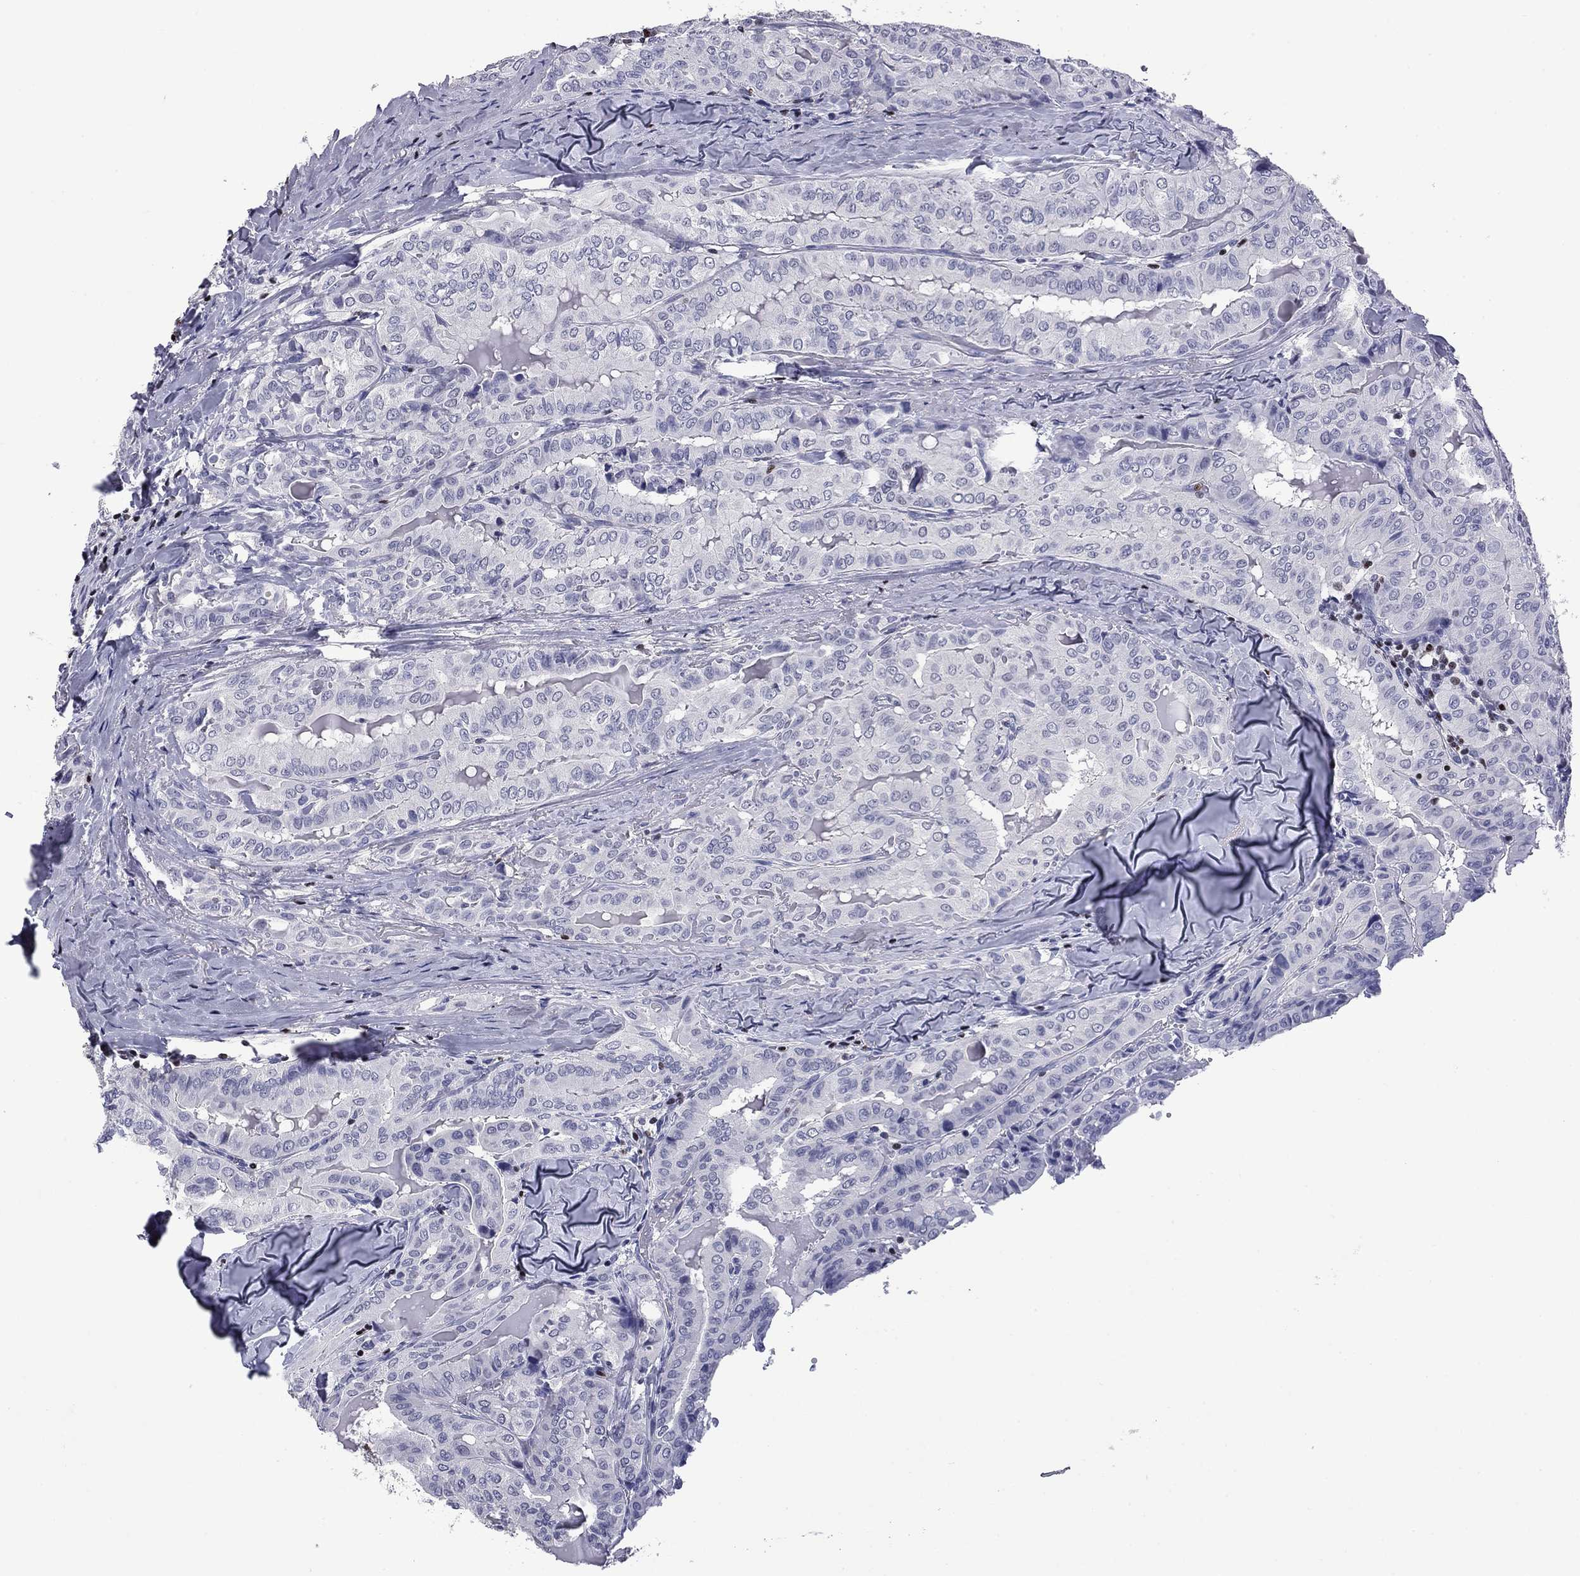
{"staining": {"intensity": "negative", "quantity": "none", "location": "none"}, "tissue": "thyroid cancer", "cell_type": "Tumor cells", "image_type": "cancer", "snomed": [{"axis": "morphology", "description": "Papillary adenocarcinoma, NOS"}, {"axis": "topography", "description": "Thyroid gland"}], "caption": "Tumor cells show no significant protein positivity in thyroid cancer.", "gene": "IKZF3", "patient": {"sex": "female", "age": 68}}